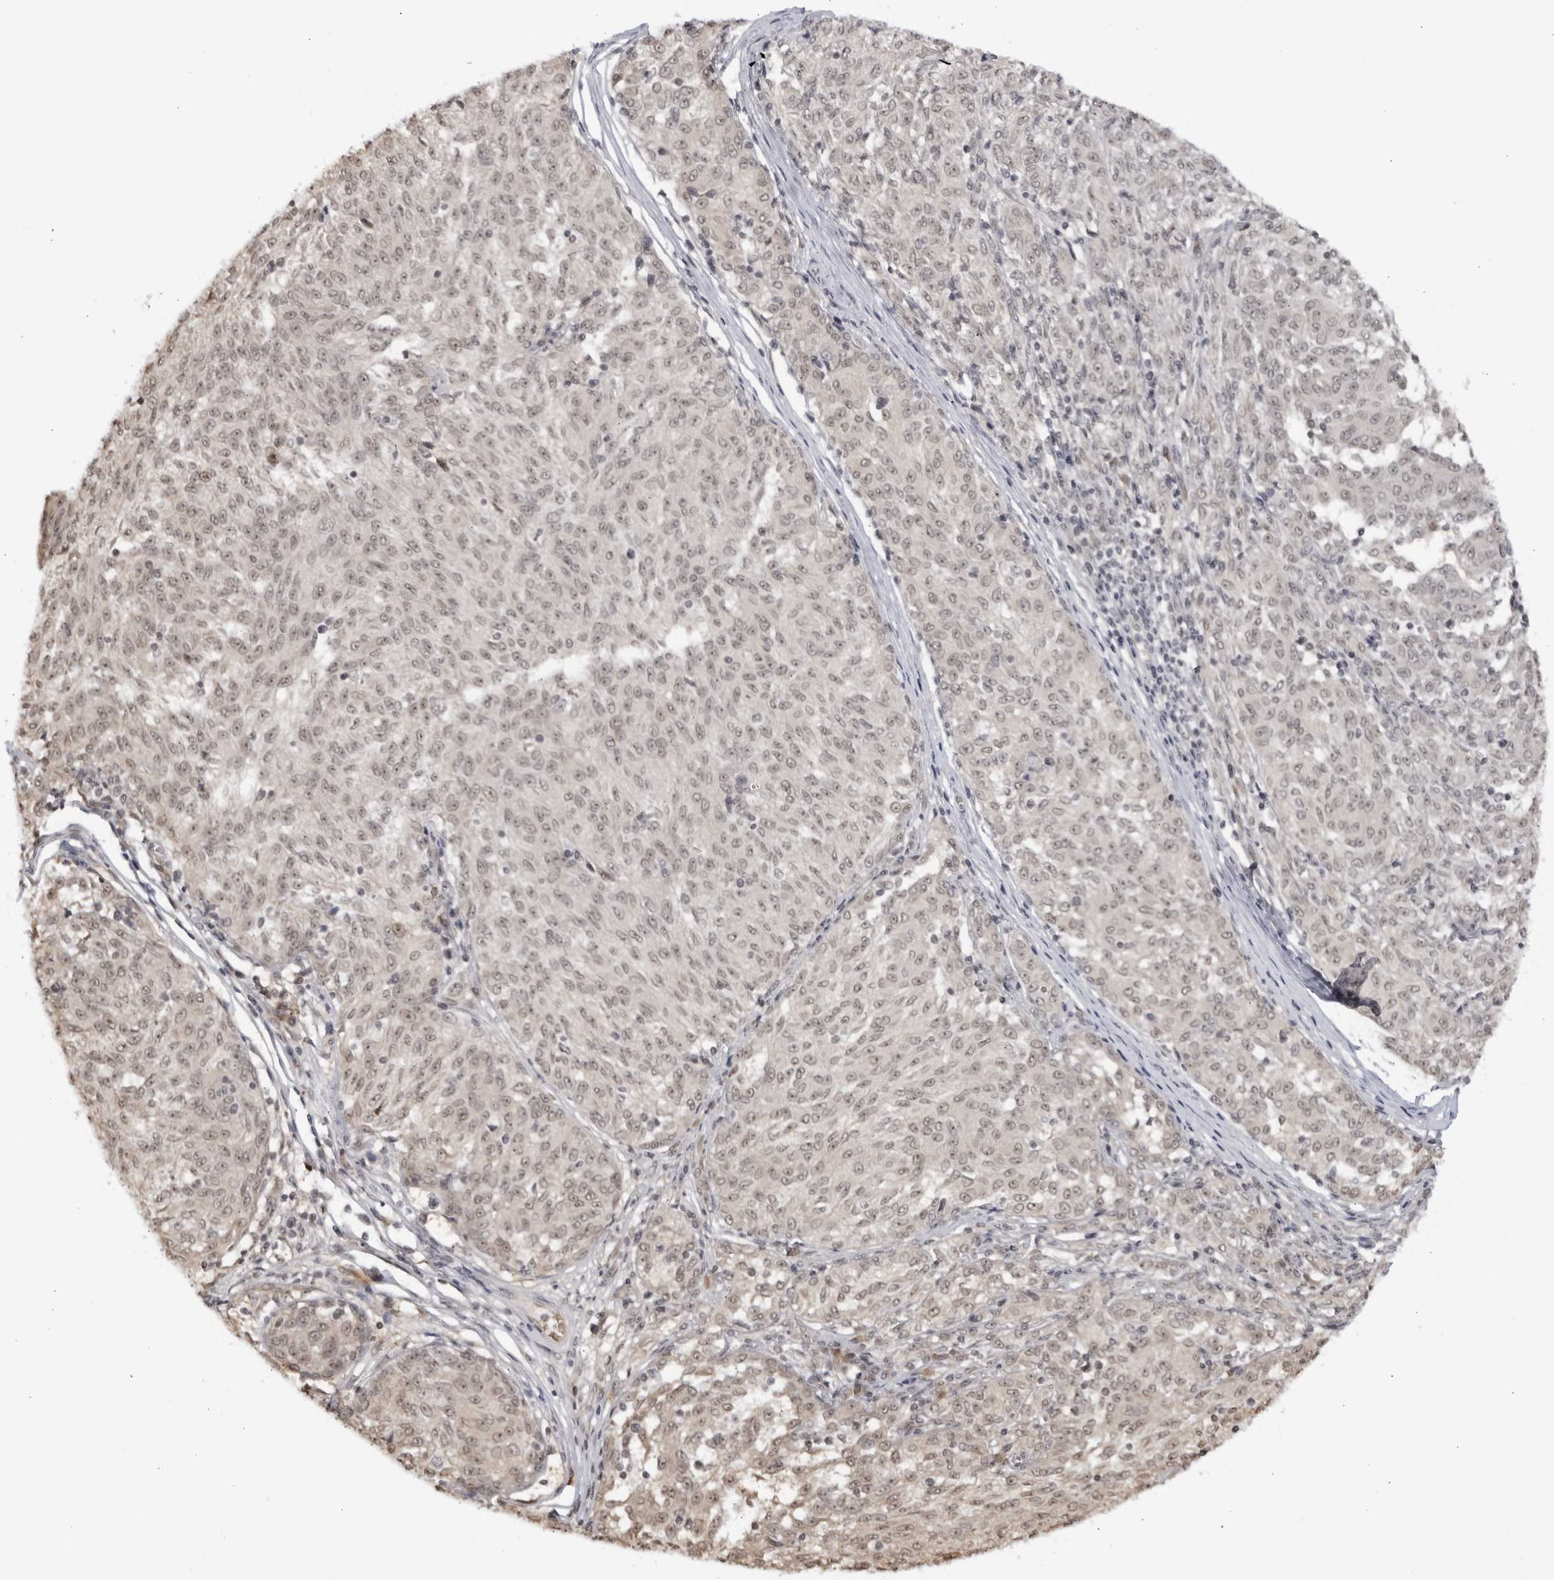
{"staining": {"intensity": "weak", "quantity": ">75%", "location": "nuclear"}, "tissue": "melanoma", "cell_type": "Tumor cells", "image_type": "cancer", "snomed": [{"axis": "morphology", "description": "Malignant melanoma, NOS"}, {"axis": "topography", "description": "Skin"}], "caption": "The image displays immunohistochemical staining of malignant melanoma. There is weak nuclear staining is appreciated in approximately >75% of tumor cells. (Stains: DAB (3,3'-diaminobenzidine) in brown, nuclei in blue, Microscopy: brightfield microscopy at high magnification).", "gene": "RASGEF1C", "patient": {"sex": "female", "age": 72}}